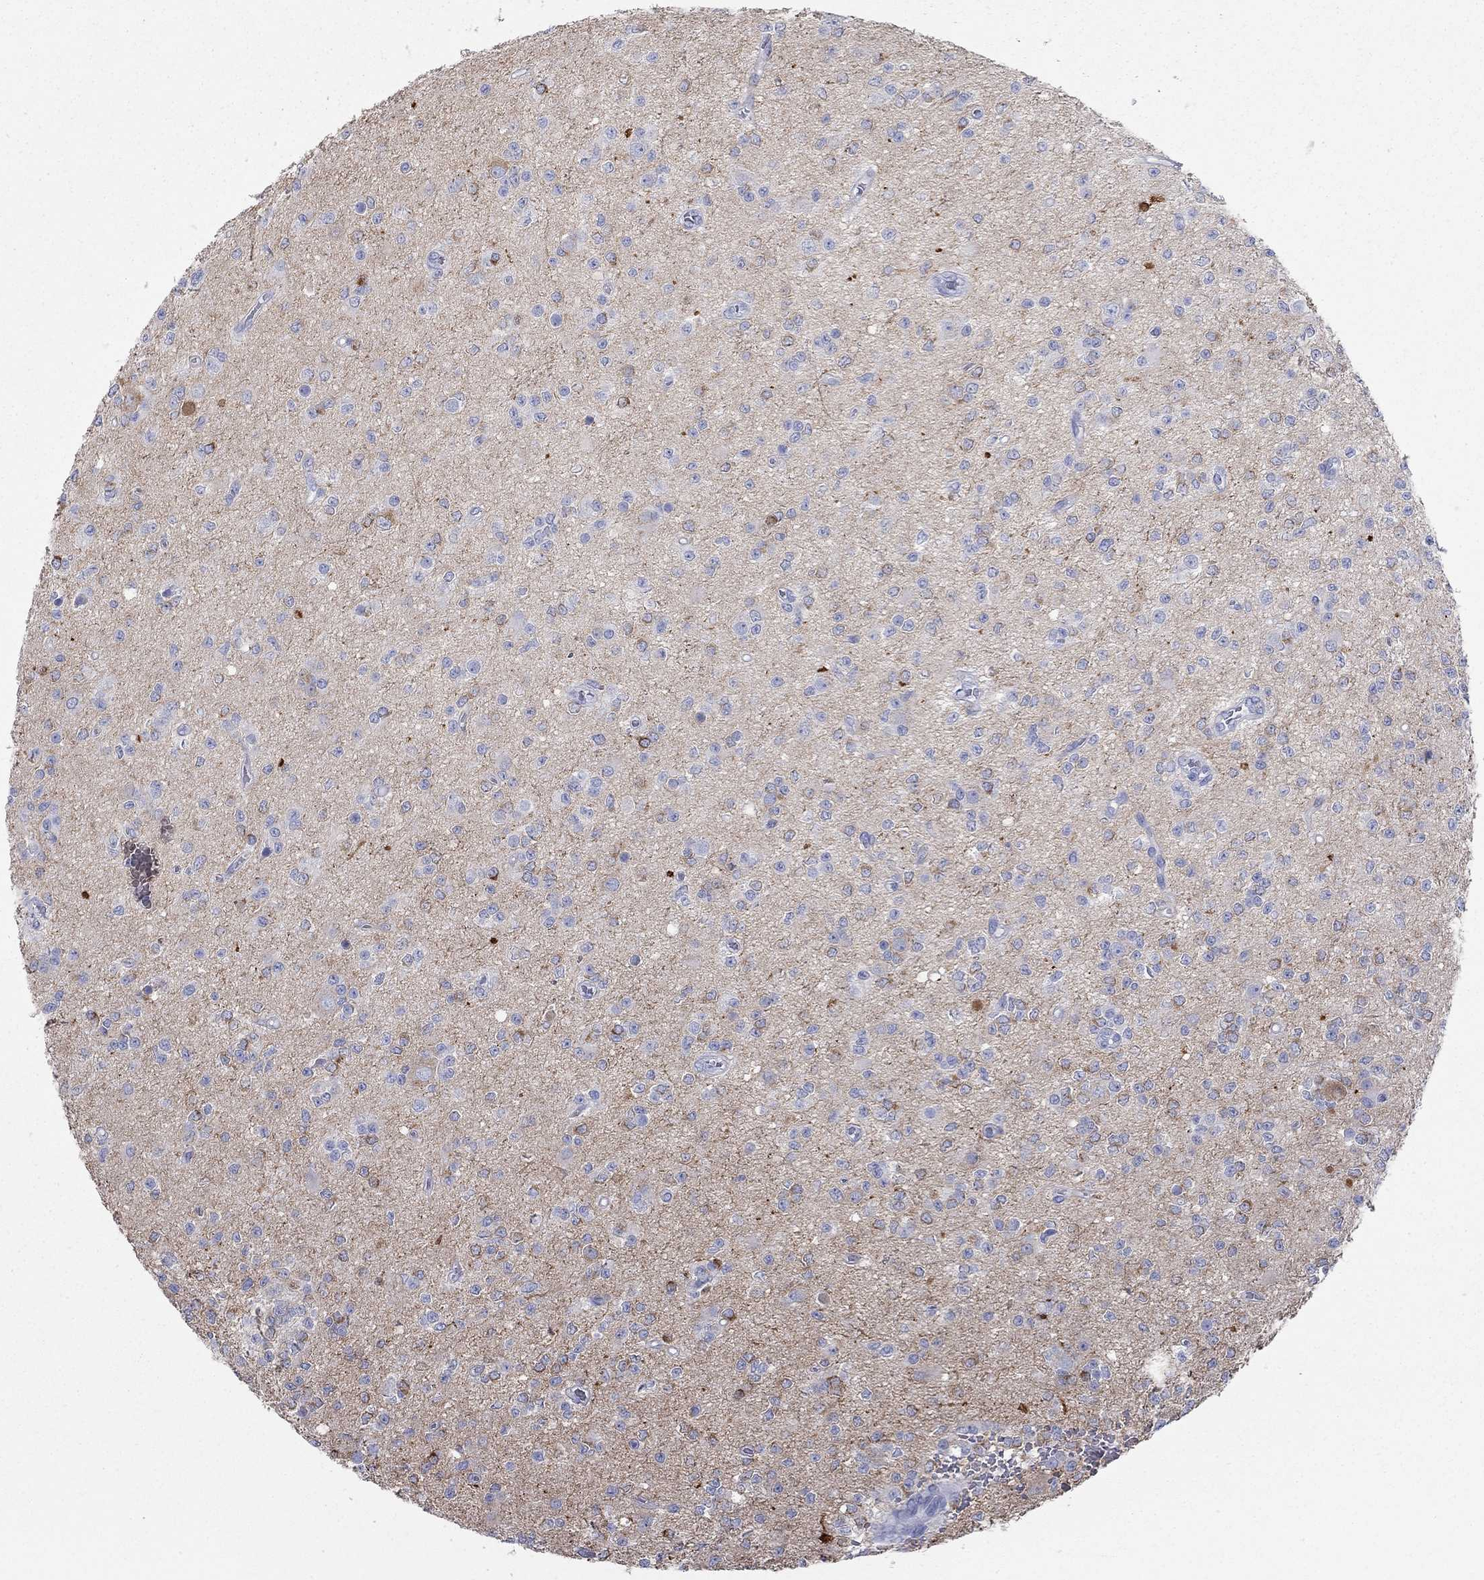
{"staining": {"intensity": "strong", "quantity": "<25%", "location": "cytoplasmic/membranous"}, "tissue": "glioma", "cell_type": "Tumor cells", "image_type": "cancer", "snomed": [{"axis": "morphology", "description": "Glioma, malignant, Low grade"}, {"axis": "topography", "description": "Brain"}], "caption": "Tumor cells demonstrate medium levels of strong cytoplasmic/membranous expression in approximately <25% of cells in malignant low-grade glioma.", "gene": "SPATA9", "patient": {"sex": "female", "age": 45}}